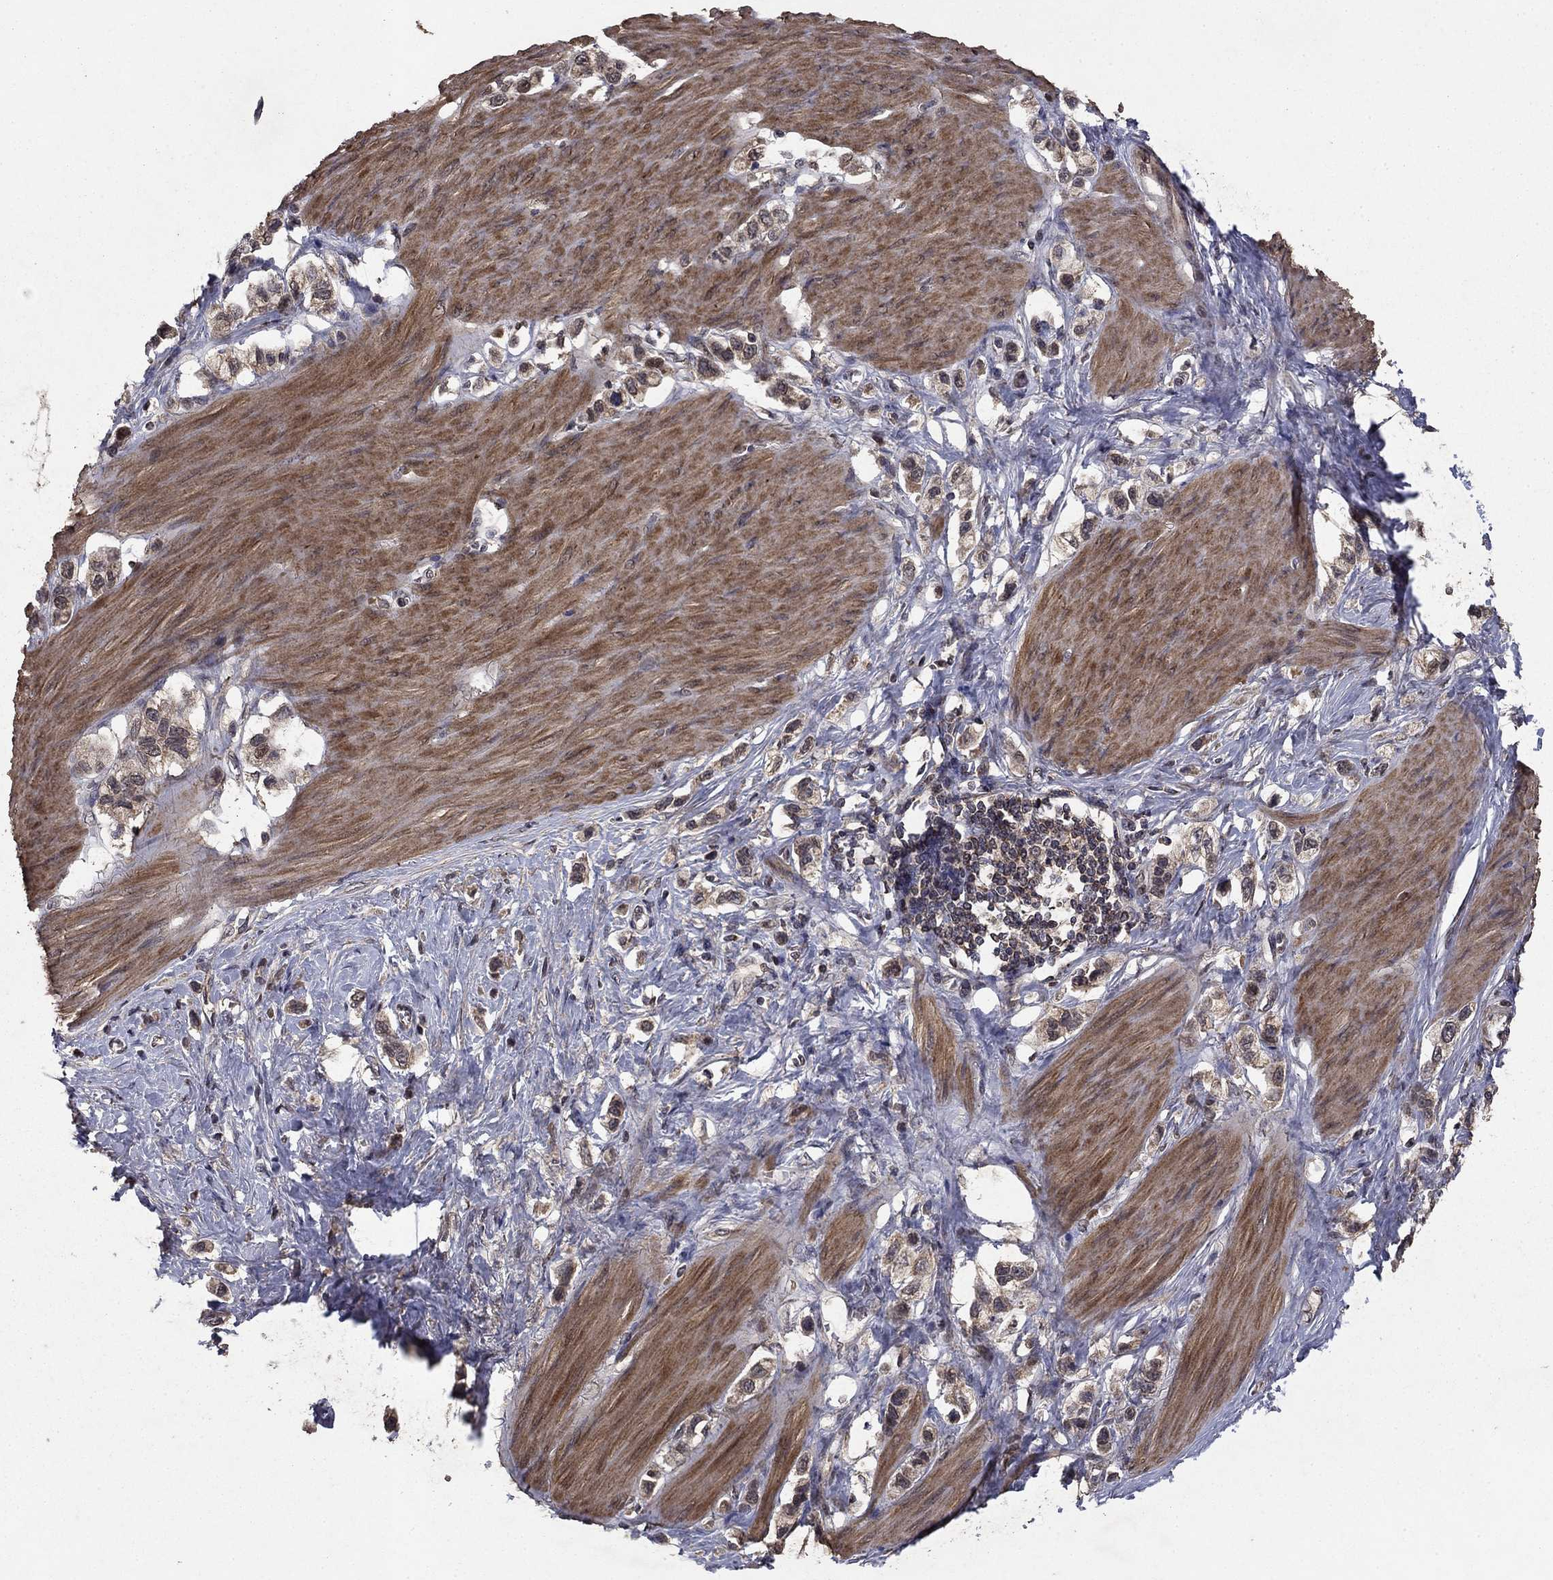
{"staining": {"intensity": "weak", "quantity": "<25%", "location": "cytoplasmic/membranous"}, "tissue": "stomach cancer", "cell_type": "Tumor cells", "image_type": "cancer", "snomed": [{"axis": "morphology", "description": "Normal tissue, NOS"}, {"axis": "morphology", "description": "Adenocarcinoma, NOS"}, {"axis": "morphology", "description": "Adenocarcinoma, High grade"}, {"axis": "topography", "description": "Stomach, upper"}, {"axis": "topography", "description": "Stomach"}], "caption": "A histopathology image of human high-grade adenocarcinoma (stomach) is negative for staining in tumor cells.", "gene": "DHRS1", "patient": {"sex": "female", "age": 65}}